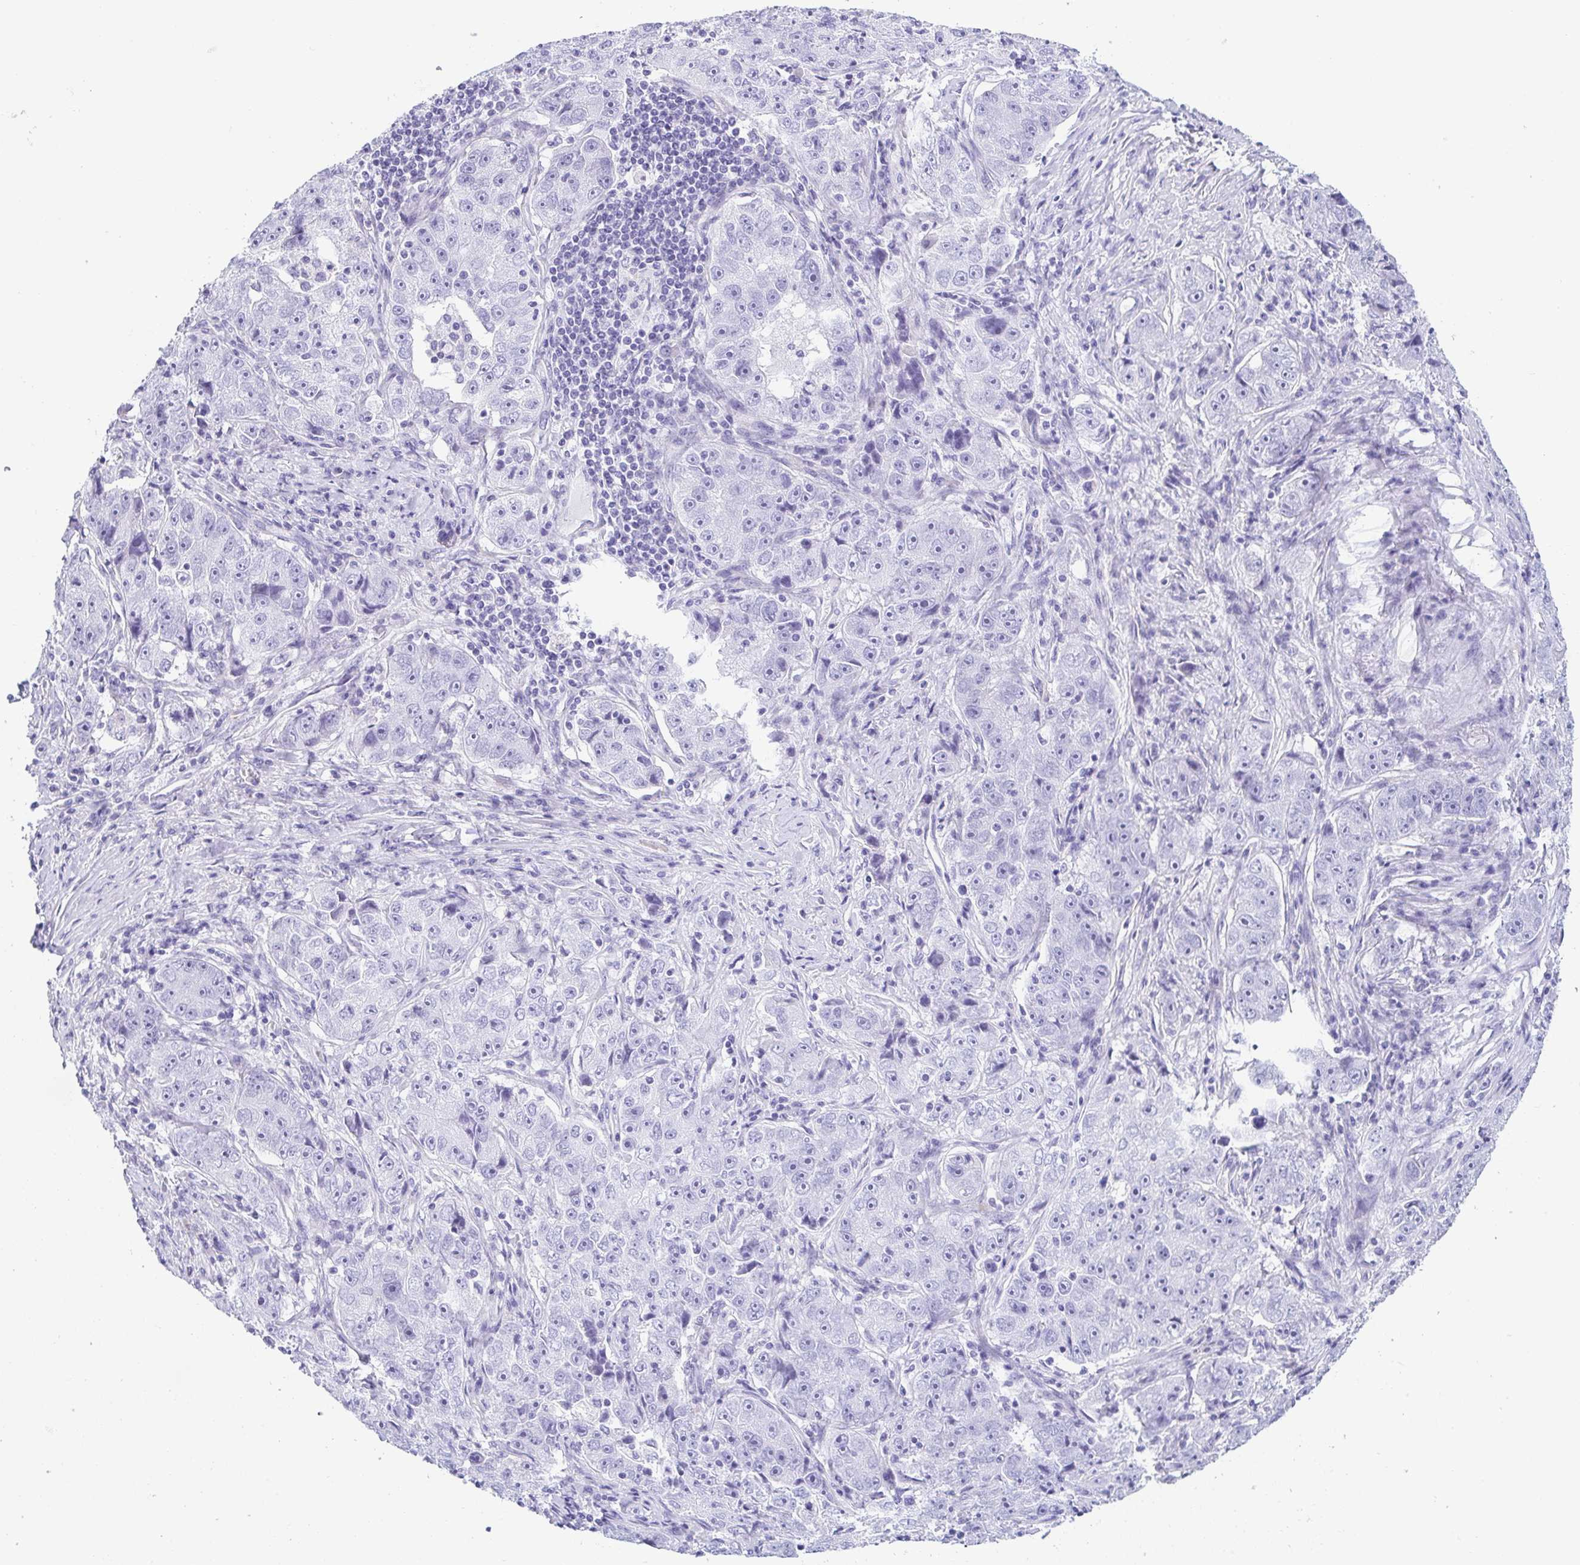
{"staining": {"intensity": "negative", "quantity": "none", "location": "none"}, "tissue": "lung cancer", "cell_type": "Tumor cells", "image_type": "cancer", "snomed": [{"axis": "morphology", "description": "Normal morphology"}, {"axis": "morphology", "description": "Adenocarcinoma, NOS"}, {"axis": "topography", "description": "Lymph node"}, {"axis": "topography", "description": "Lung"}], "caption": "This is a micrograph of IHC staining of lung cancer, which shows no expression in tumor cells.", "gene": "PRR27", "patient": {"sex": "female", "age": 57}}